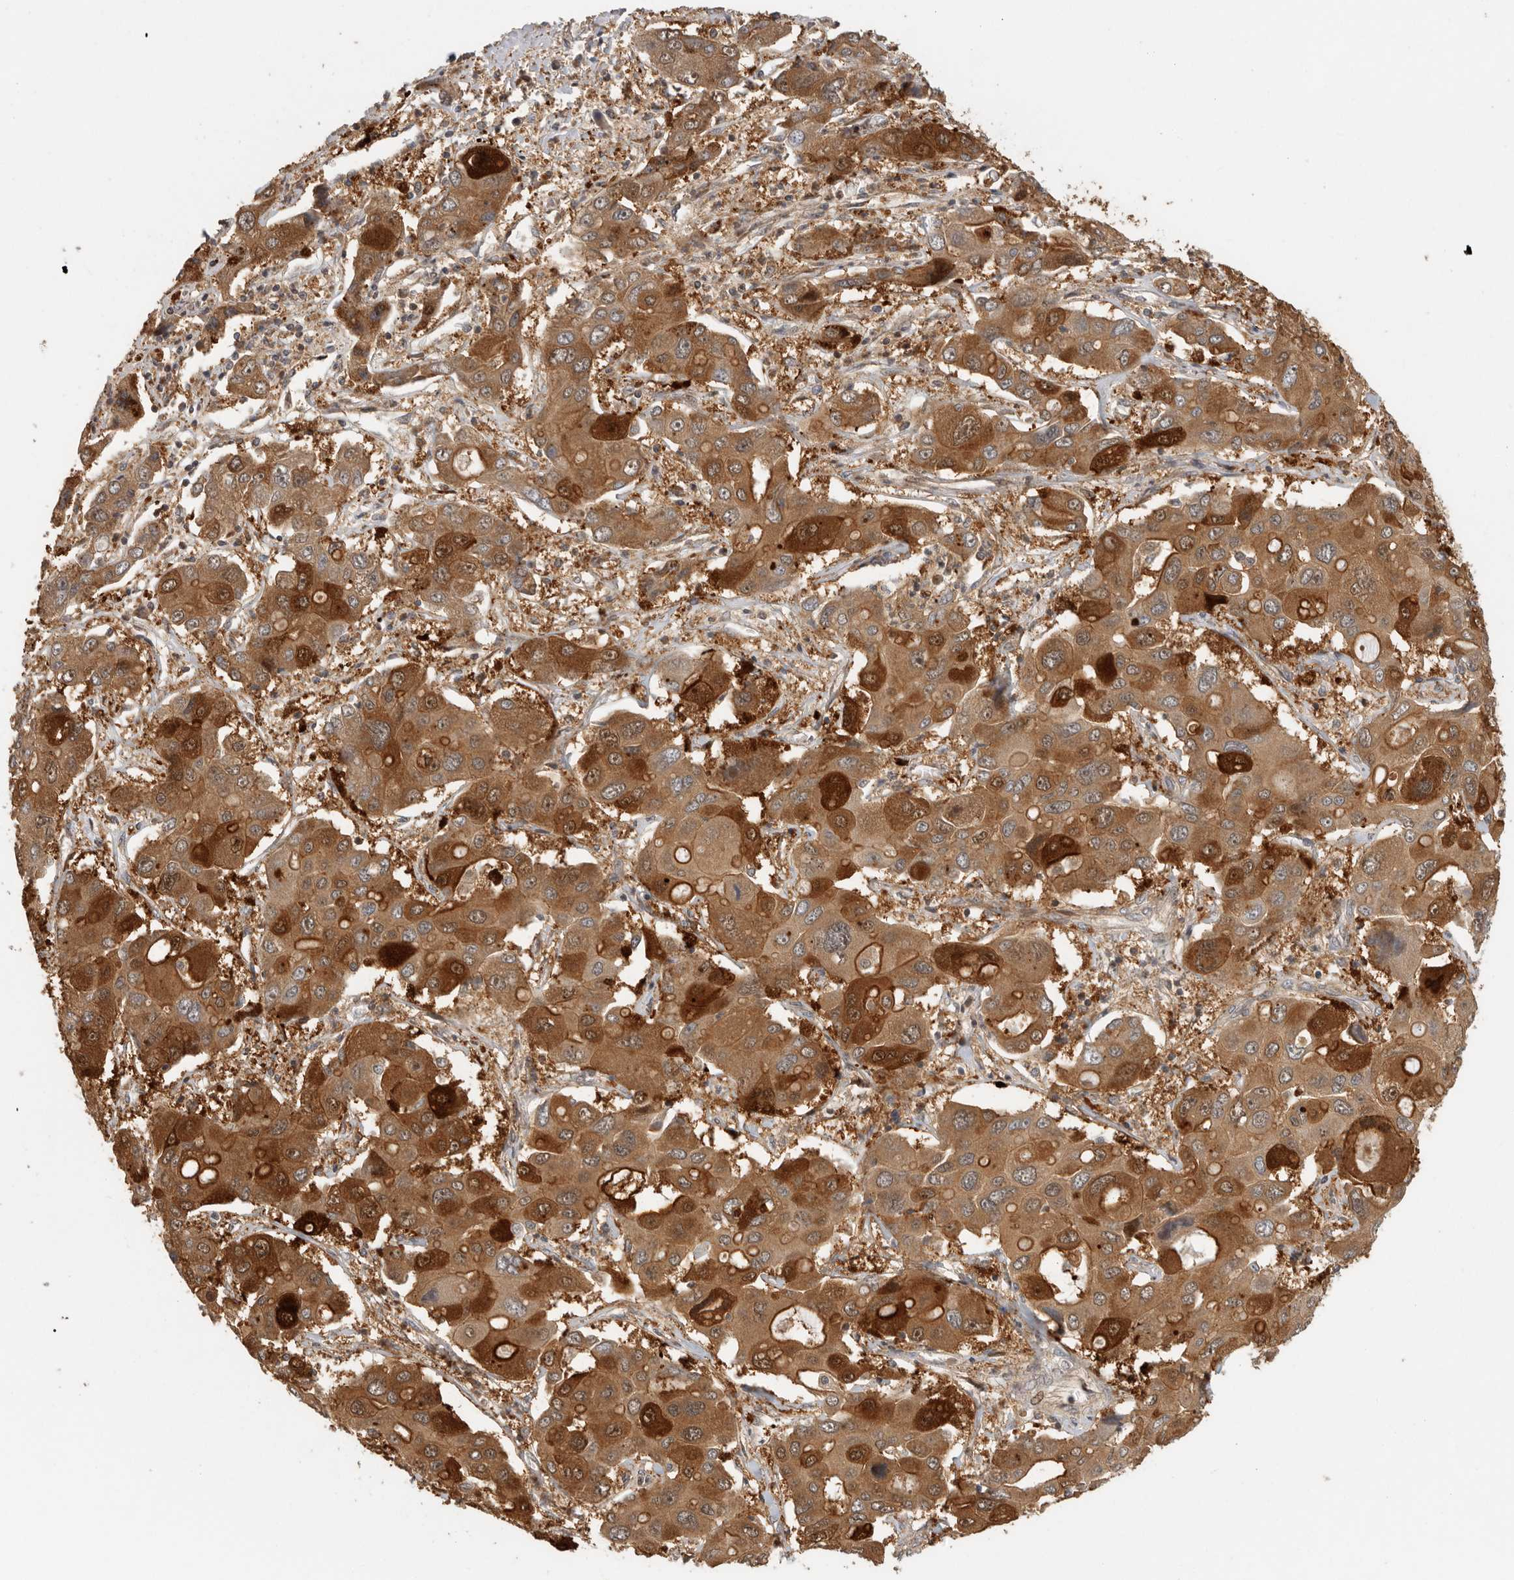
{"staining": {"intensity": "strong", "quantity": ">75%", "location": "cytoplasmic/membranous,nuclear"}, "tissue": "liver cancer", "cell_type": "Tumor cells", "image_type": "cancer", "snomed": [{"axis": "morphology", "description": "Cholangiocarcinoma"}, {"axis": "topography", "description": "Liver"}], "caption": "Brown immunohistochemical staining in human liver cancer reveals strong cytoplasmic/membranous and nuclear expression in about >75% of tumor cells.", "gene": "SWT1", "patient": {"sex": "male", "age": 67}}